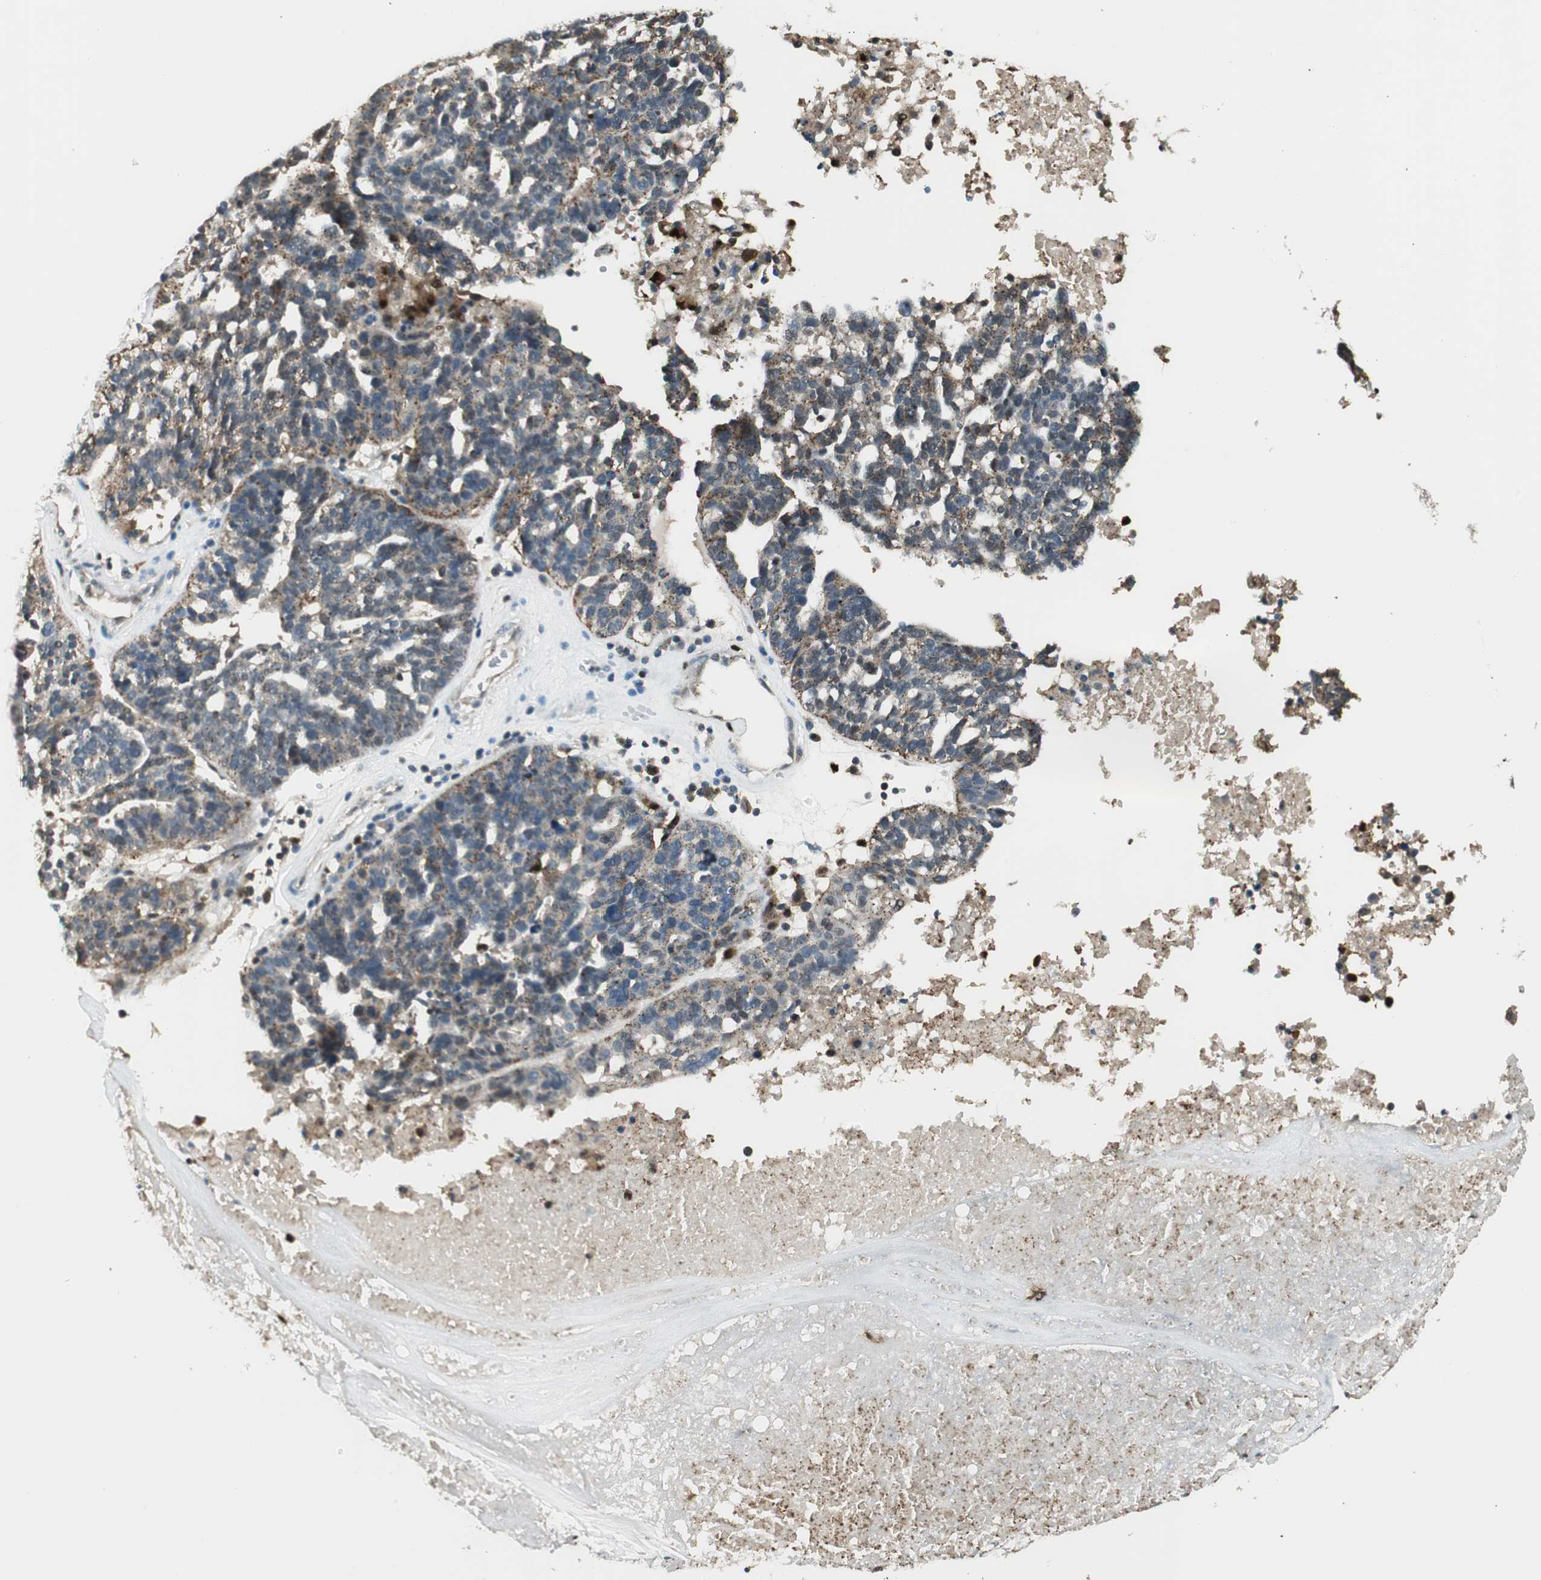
{"staining": {"intensity": "moderate", "quantity": "<25%", "location": "cytoplasmic/membranous"}, "tissue": "ovarian cancer", "cell_type": "Tumor cells", "image_type": "cancer", "snomed": [{"axis": "morphology", "description": "Cystadenocarcinoma, serous, NOS"}, {"axis": "topography", "description": "Ovary"}], "caption": "This is a micrograph of immunohistochemistry (IHC) staining of ovarian cancer, which shows moderate expression in the cytoplasmic/membranous of tumor cells.", "gene": "LTA4H", "patient": {"sex": "female", "age": 59}}